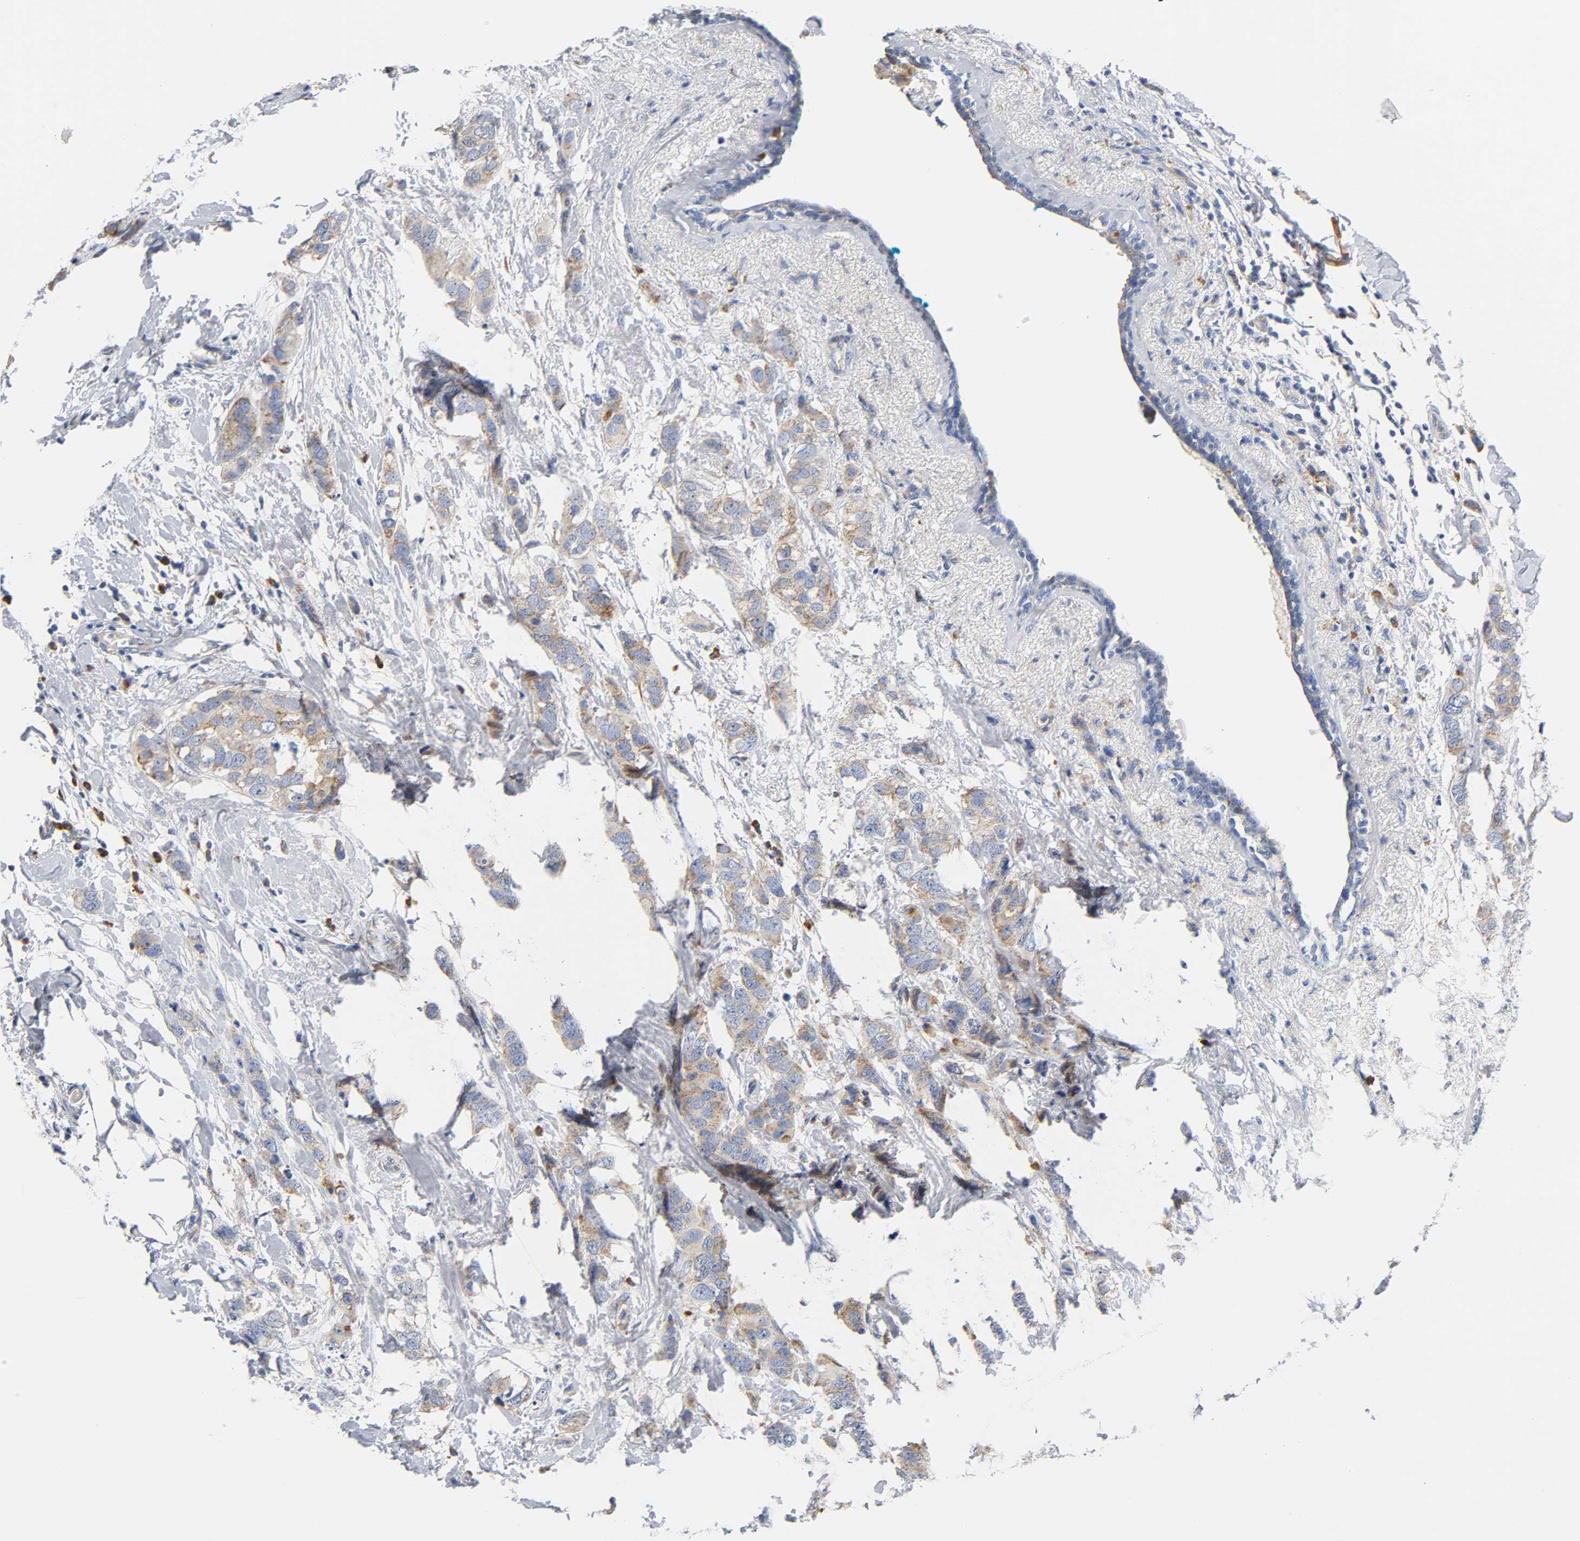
{"staining": {"intensity": "weak", "quantity": ">75%", "location": "cytoplasmic/membranous"}, "tissue": "breast cancer", "cell_type": "Tumor cells", "image_type": "cancer", "snomed": [{"axis": "morphology", "description": "Normal tissue, NOS"}, {"axis": "morphology", "description": "Duct carcinoma"}, {"axis": "topography", "description": "Breast"}], "caption": "This photomicrograph shows immunohistochemistry (IHC) staining of human breast invasive ductal carcinoma, with low weak cytoplasmic/membranous expression in about >75% of tumor cells.", "gene": "REL", "patient": {"sex": "female", "age": 50}}